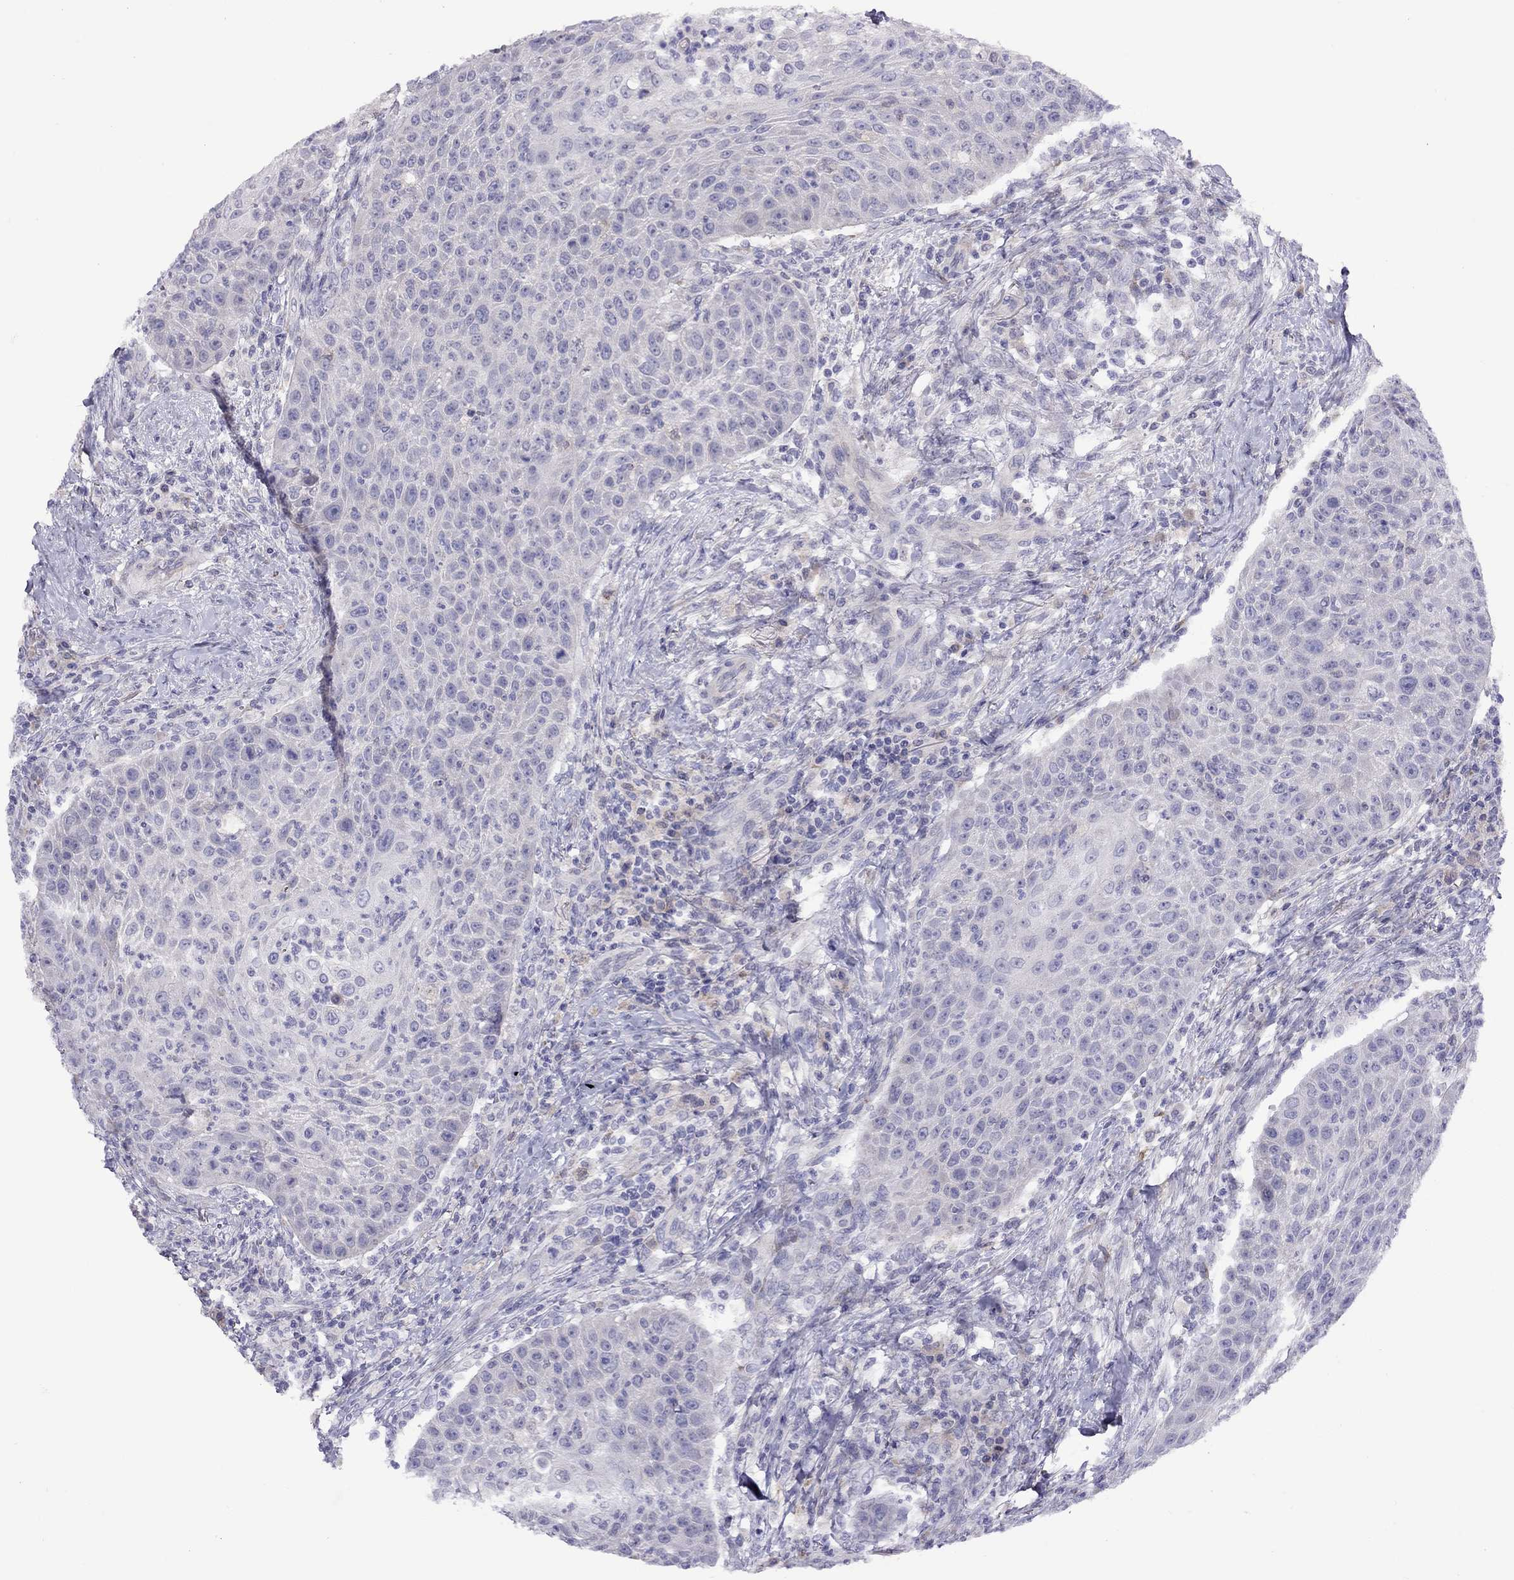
{"staining": {"intensity": "negative", "quantity": "none", "location": "none"}, "tissue": "head and neck cancer", "cell_type": "Tumor cells", "image_type": "cancer", "snomed": [{"axis": "morphology", "description": "Squamous cell carcinoma, NOS"}, {"axis": "topography", "description": "Head-Neck"}], "caption": "Immunohistochemistry (IHC) image of neoplastic tissue: human head and neck cancer (squamous cell carcinoma) stained with DAB shows no significant protein expression in tumor cells.", "gene": "CPNE4", "patient": {"sex": "male", "age": 69}}